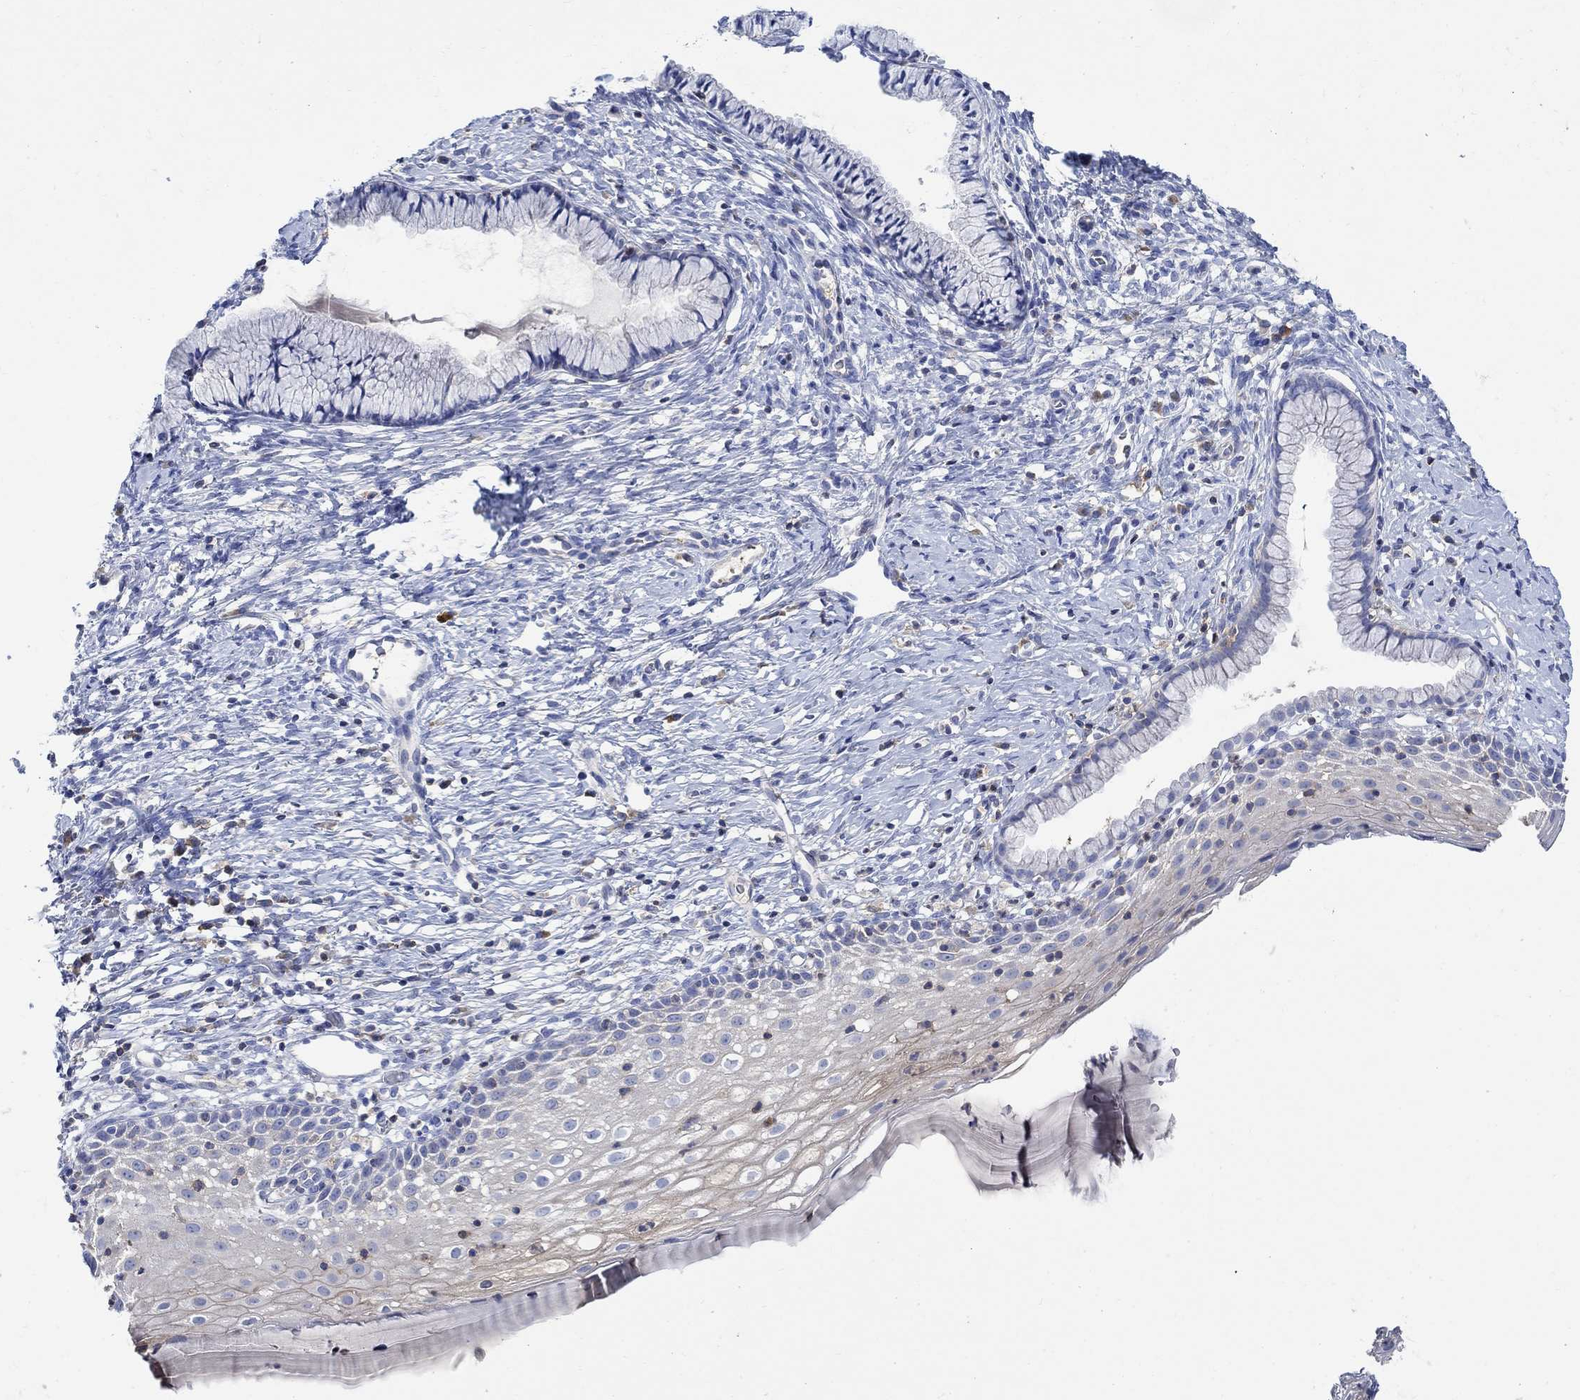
{"staining": {"intensity": "negative", "quantity": "none", "location": "none"}, "tissue": "cervix", "cell_type": "Glandular cells", "image_type": "normal", "snomed": [{"axis": "morphology", "description": "Normal tissue, NOS"}, {"axis": "topography", "description": "Cervix"}], "caption": "The micrograph reveals no significant staining in glandular cells of cervix. (Stains: DAB (3,3'-diaminobenzidine) immunohistochemistry with hematoxylin counter stain, Microscopy: brightfield microscopy at high magnification).", "gene": "GCM1", "patient": {"sex": "female", "age": 39}}